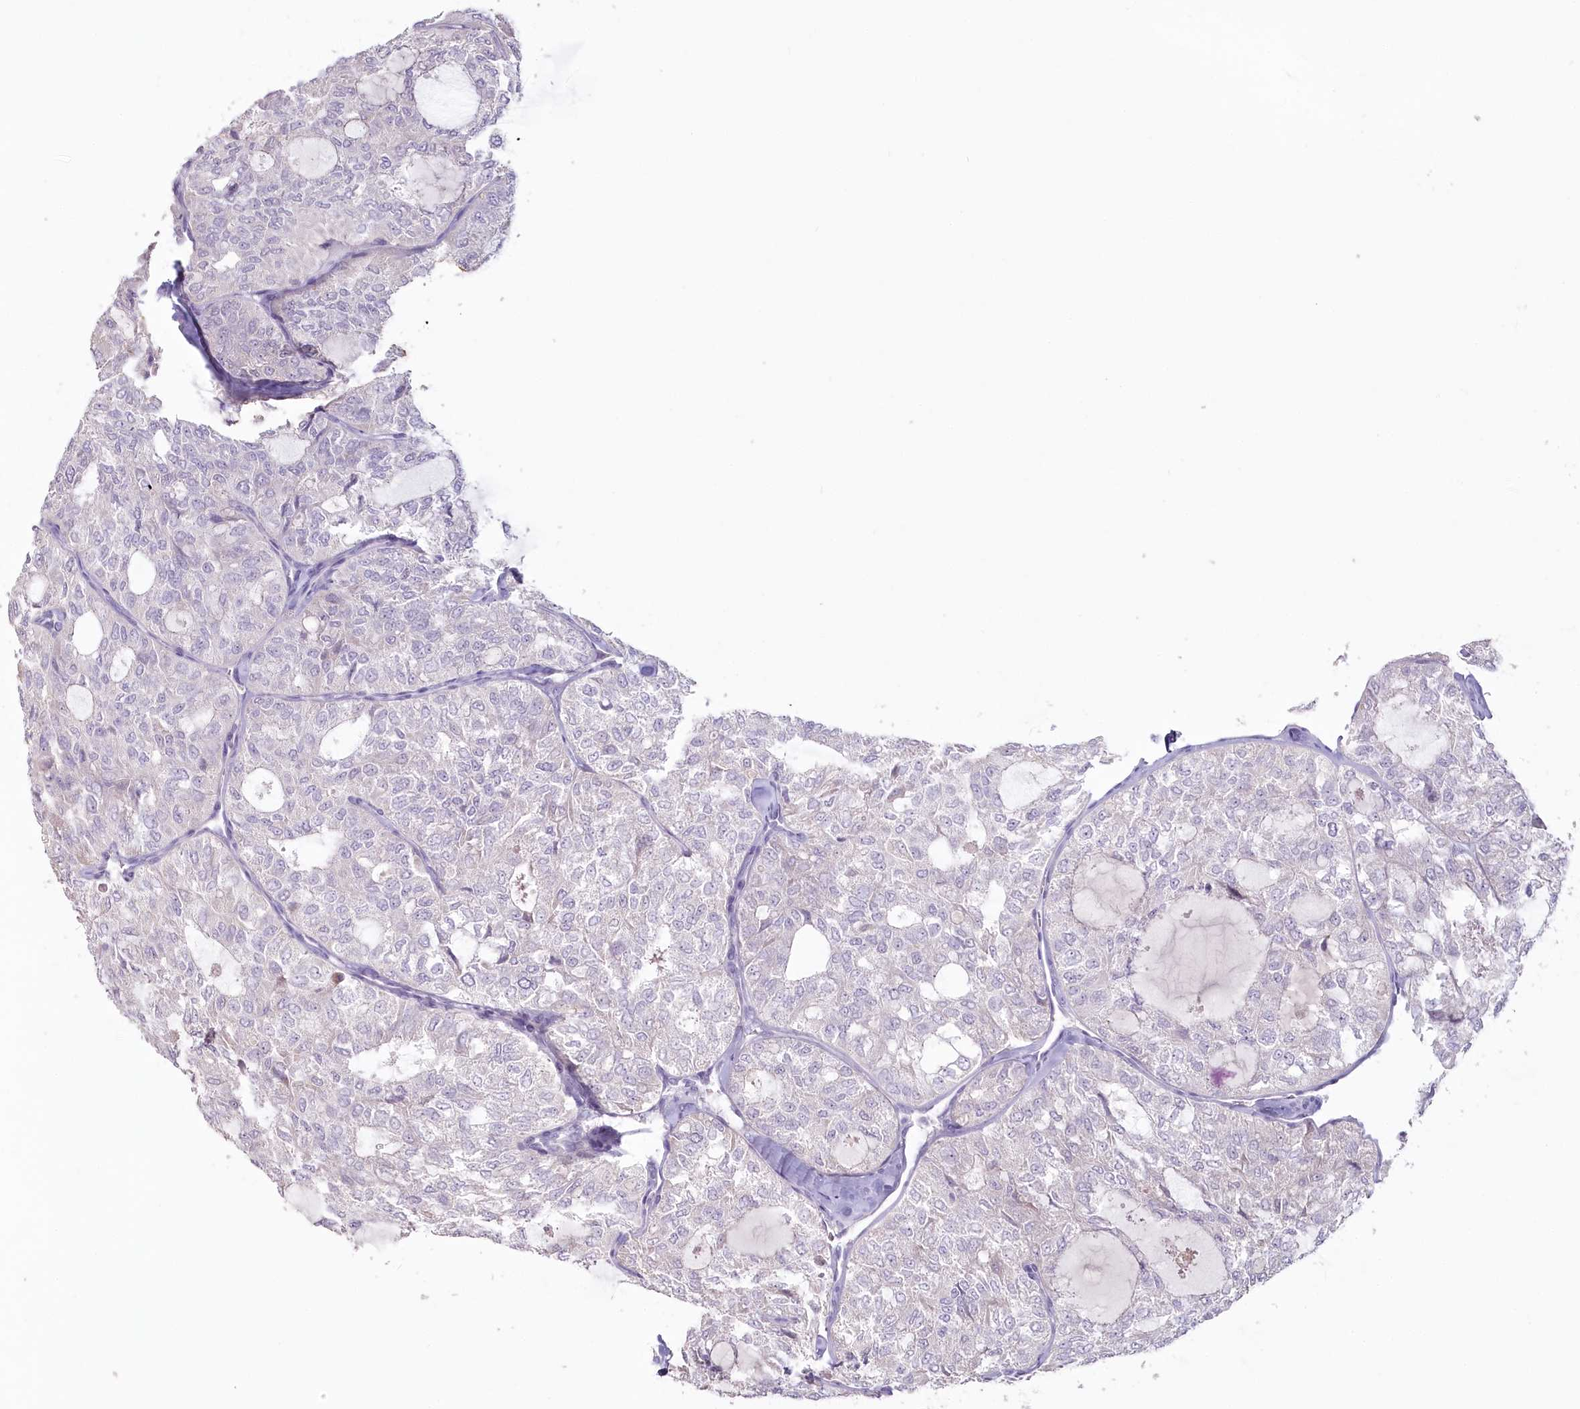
{"staining": {"intensity": "negative", "quantity": "none", "location": "none"}, "tissue": "thyroid cancer", "cell_type": "Tumor cells", "image_type": "cancer", "snomed": [{"axis": "morphology", "description": "Follicular adenoma carcinoma, NOS"}, {"axis": "topography", "description": "Thyroid gland"}], "caption": "An IHC histopathology image of thyroid cancer (follicular adenoma carcinoma) is shown. There is no staining in tumor cells of thyroid cancer (follicular adenoma carcinoma).", "gene": "USP11", "patient": {"sex": "male", "age": 75}}